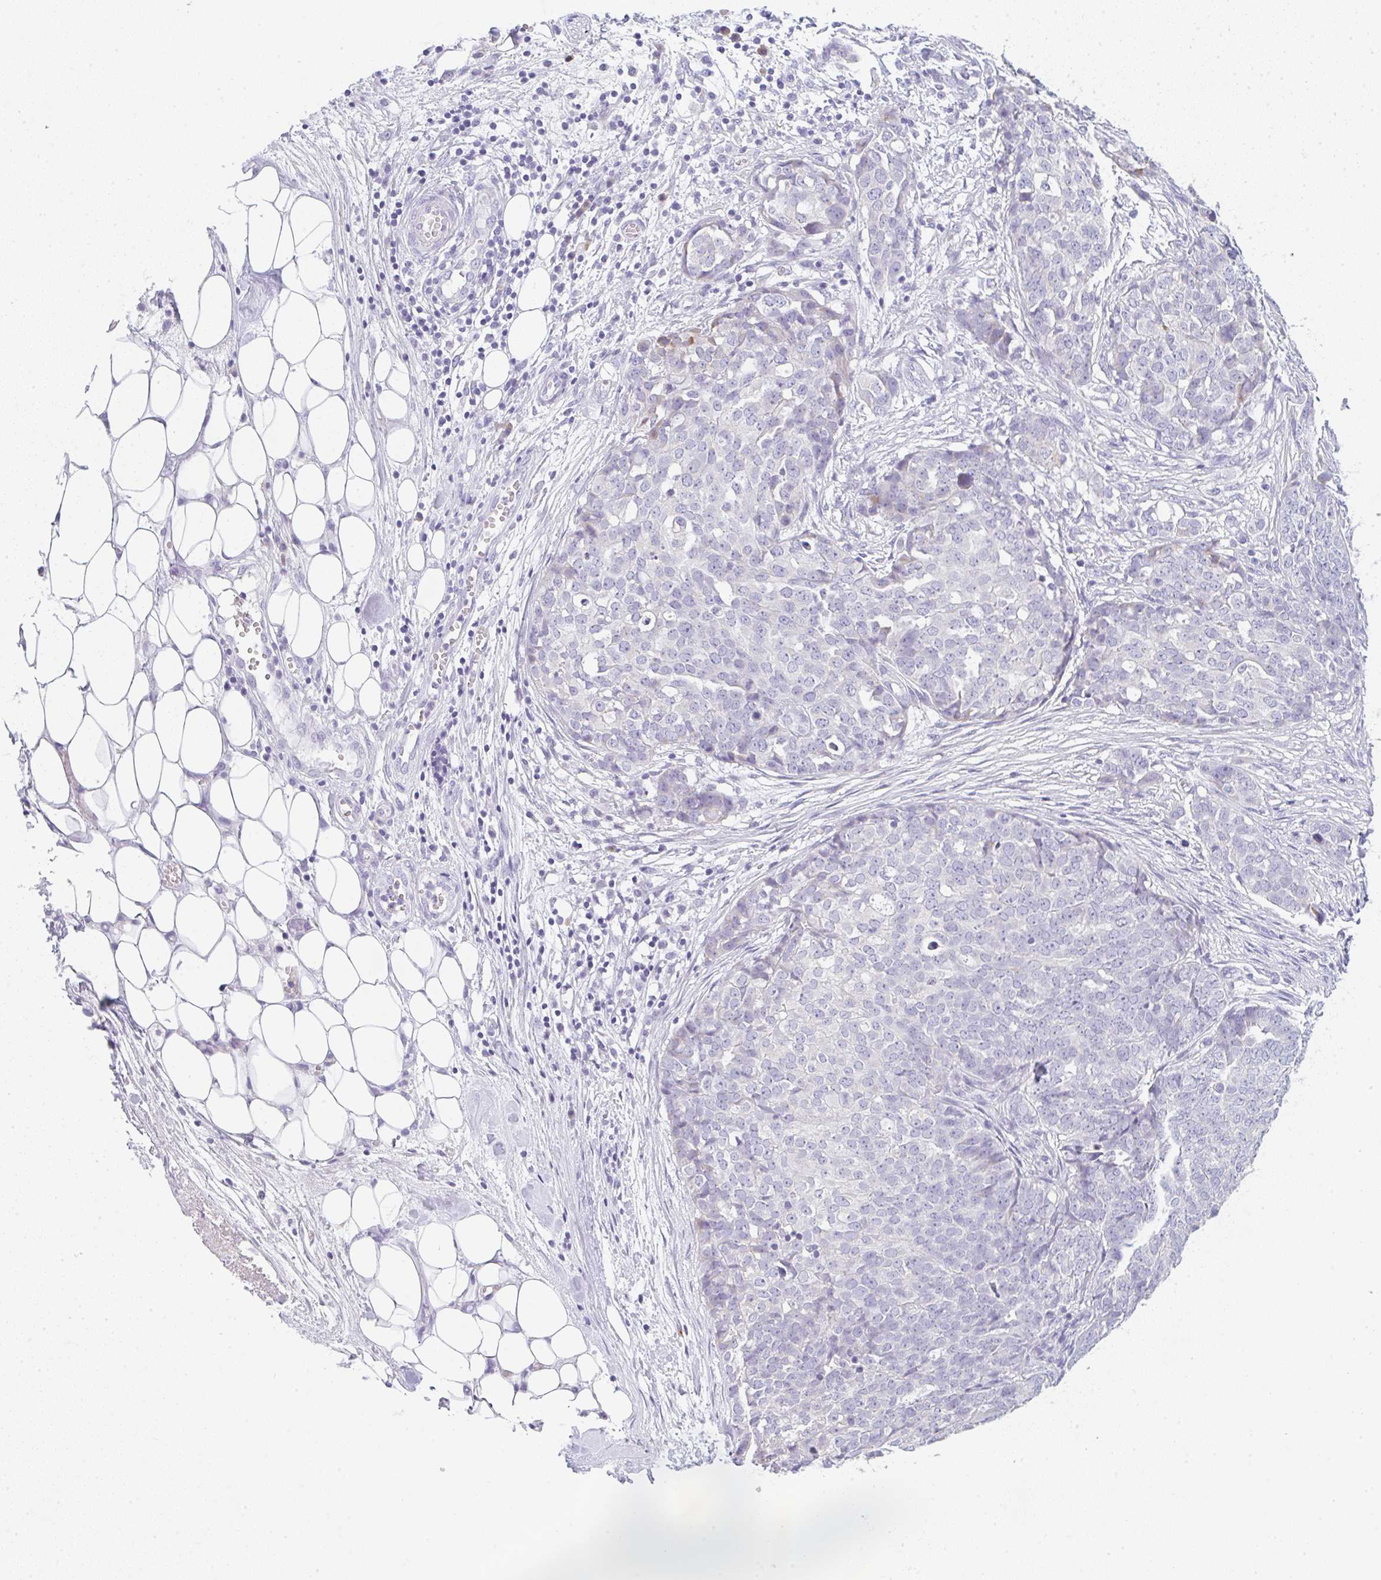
{"staining": {"intensity": "negative", "quantity": "none", "location": "none"}, "tissue": "ovarian cancer", "cell_type": "Tumor cells", "image_type": "cancer", "snomed": [{"axis": "morphology", "description": "Cystadenocarcinoma, serous, NOS"}, {"axis": "topography", "description": "Soft tissue"}, {"axis": "topography", "description": "Ovary"}], "caption": "Tumor cells show no significant protein positivity in ovarian serous cystadenocarcinoma.", "gene": "LPAR4", "patient": {"sex": "female", "age": 57}}